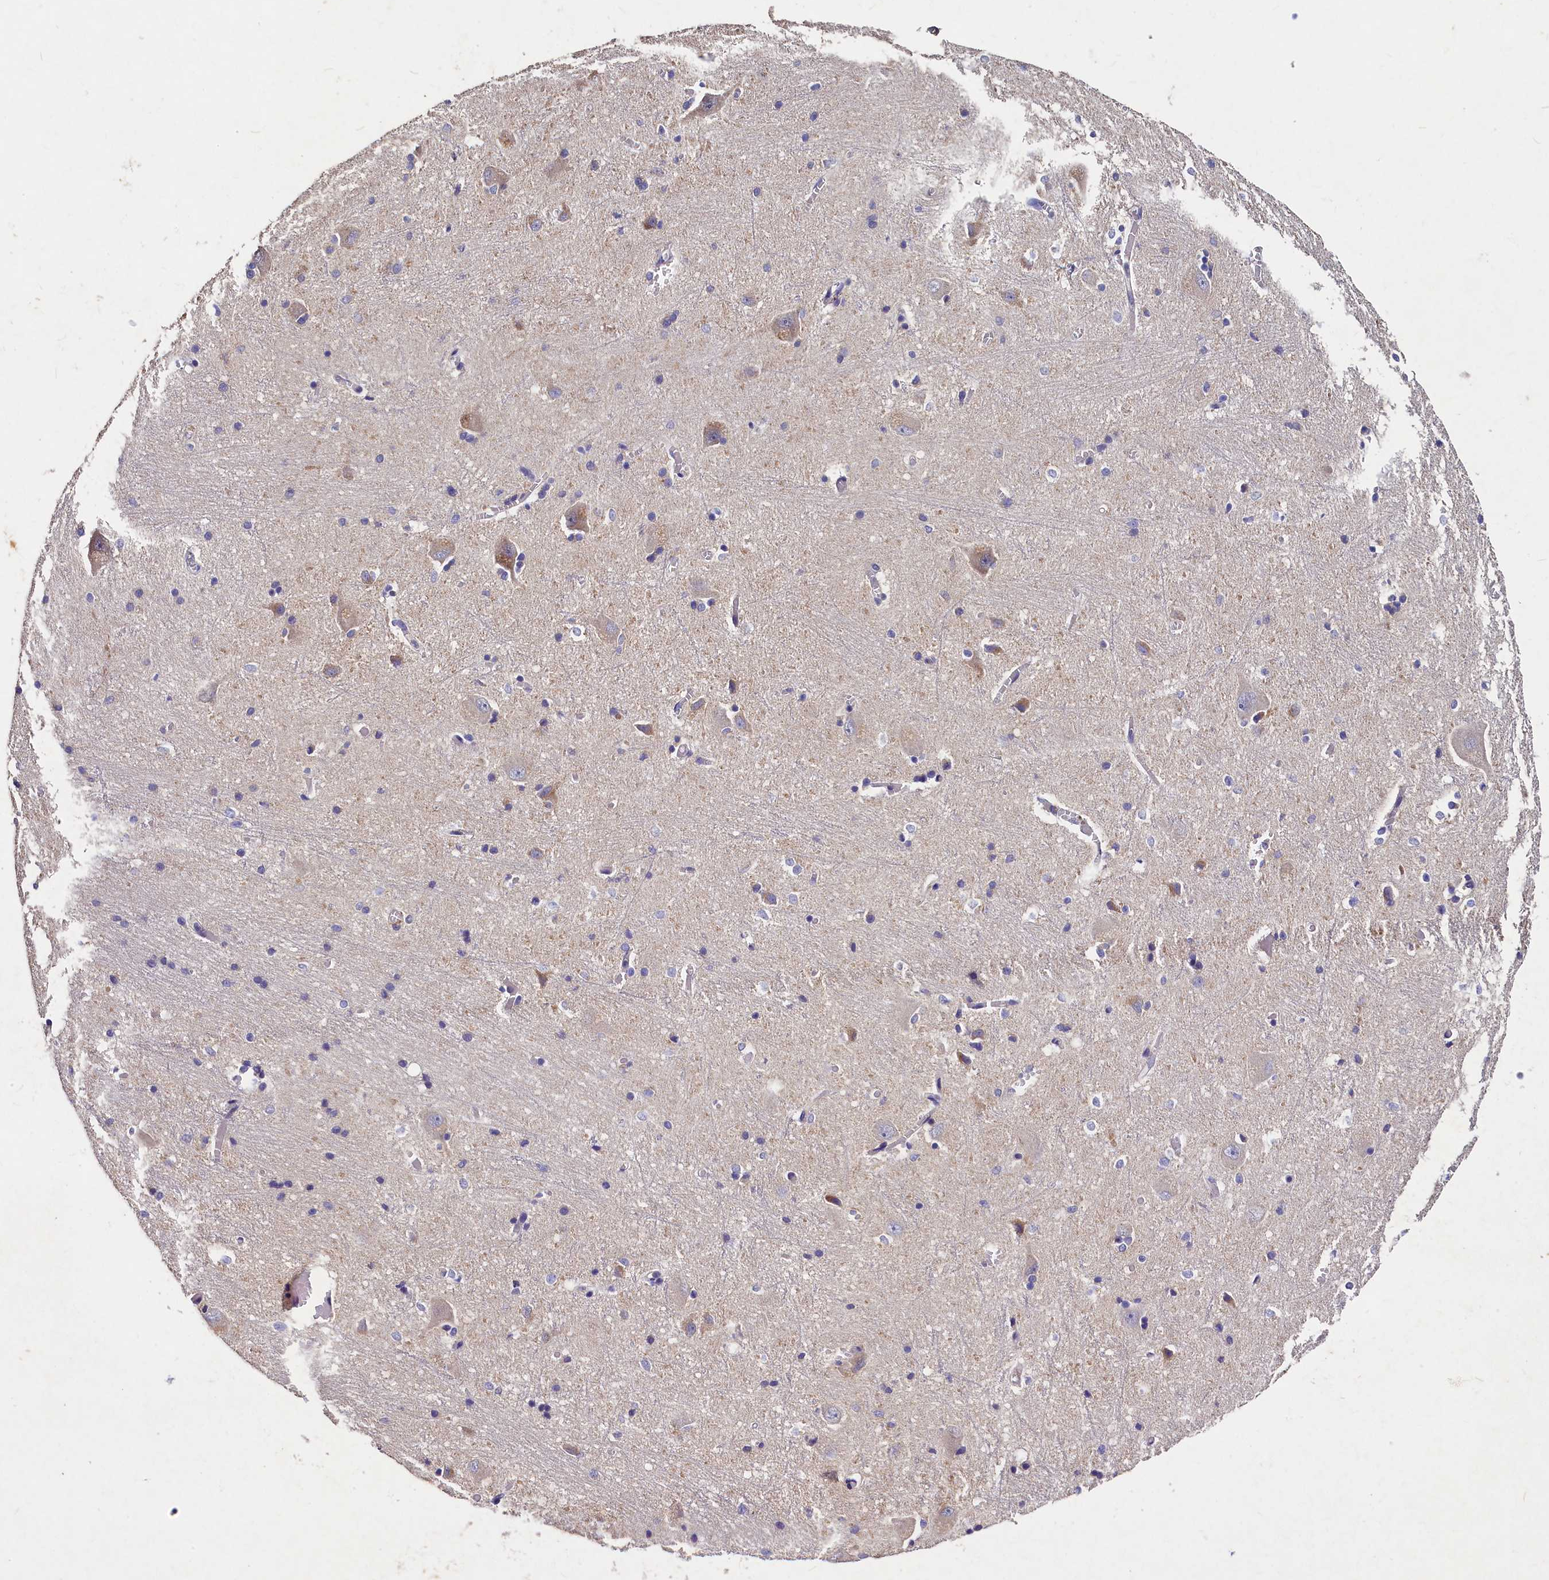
{"staining": {"intensity": "negative", "quantity": "none", "location": "none"}, "tissue": "caudate", "cell_type": "Glial cells", "image_type": "normal", "snomed": [{"axis": "morphology", "description": "Normal tissue, NOS"}, {"axis": "topography", "description": "Lateral ventricle wall"}], "caption": "Immunohistochemistry photomicrograph of benign caudate: caudate stained with DAB shows no significant protein positivity in glial cells.", "gene": "ST7L", "patient": {"sex": "male", "age": 37}}